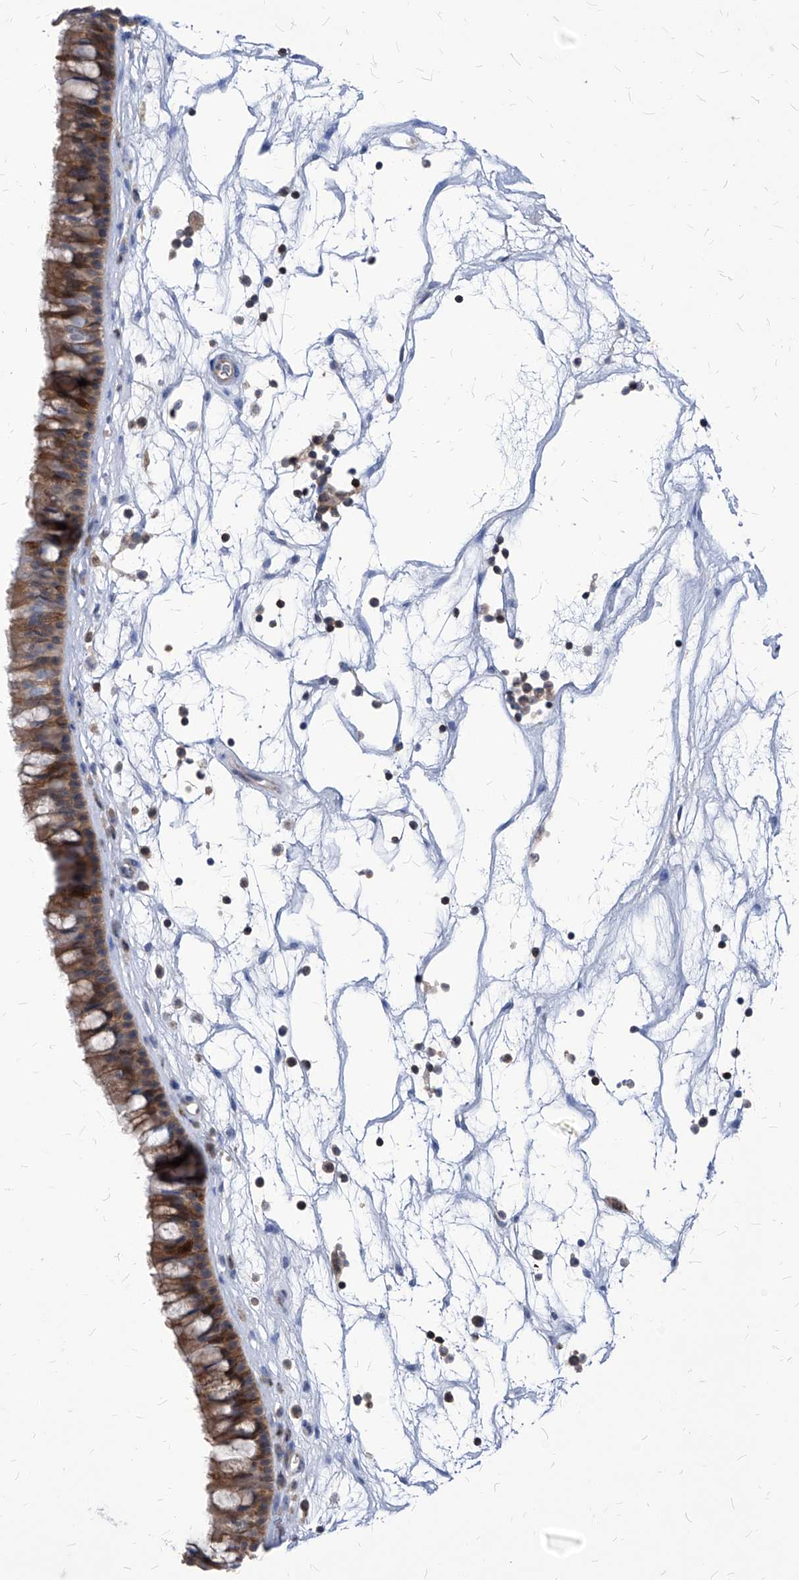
{"staining": {"intensity": "weak", "quantity": "25%-75%", "location": "cytoplasmic/membranous"}, "tissue": "nasopharynx", "cell_type": "Respiratory epithelial cells", "image_type": "normal", "snomed": [{"axis": "morphology", "description": "Normal tissue, NOS"}, {"axis": "topography", "description": "Nasopharynx"}], "caption": "Weak cytoplasmic/membranous protein staining is identified in approximately 25%-75% of respiratory epithelial cells in nasopharynx. Using DAB (brown) and hematoxylin (blue) stains, captured at high magnification using brightfield microscopy.", "gene": "ABRACL", "patient": {"sex": "male", "age": 64}}